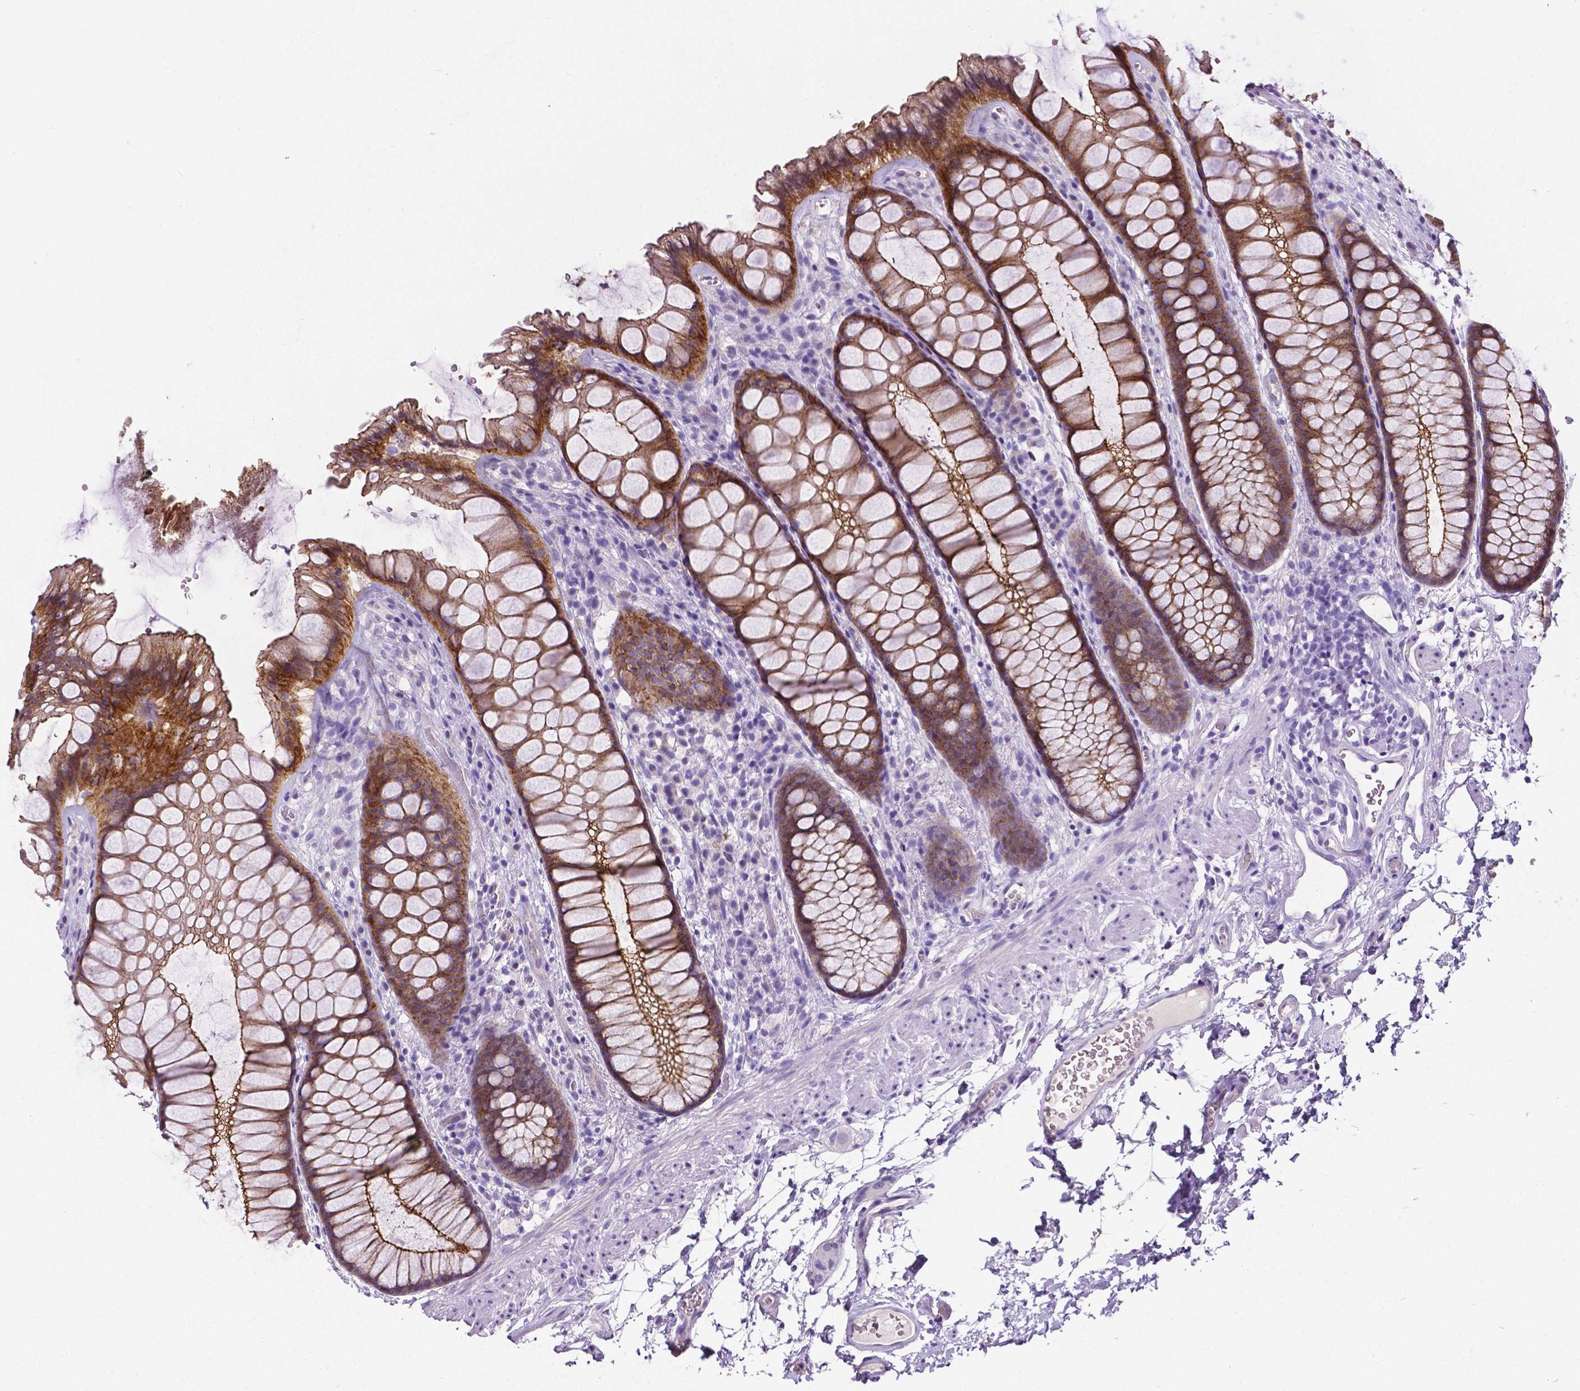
{"staining": {"intensity": "moderate", "quantity": ">75%", "location": "cytoplasmic/membranous"}, "tissue": "rectum", "cell_type": "Glandular cells", "image_type": "normal", "snomed": [{"axis": "morphology", "description": "Normal tissue, NOS"}, {"axis": "topography", "description": "Rectum"}], "caption": "Immunohistochemistry image of benign rectum stained for a protein (brown), which shows medium levels of moderate cytoplasmic/membranous staining in approximately >75% of glandular cells.", "gene": "OCLN", "patient": {"sex": "female", "age": 62}}